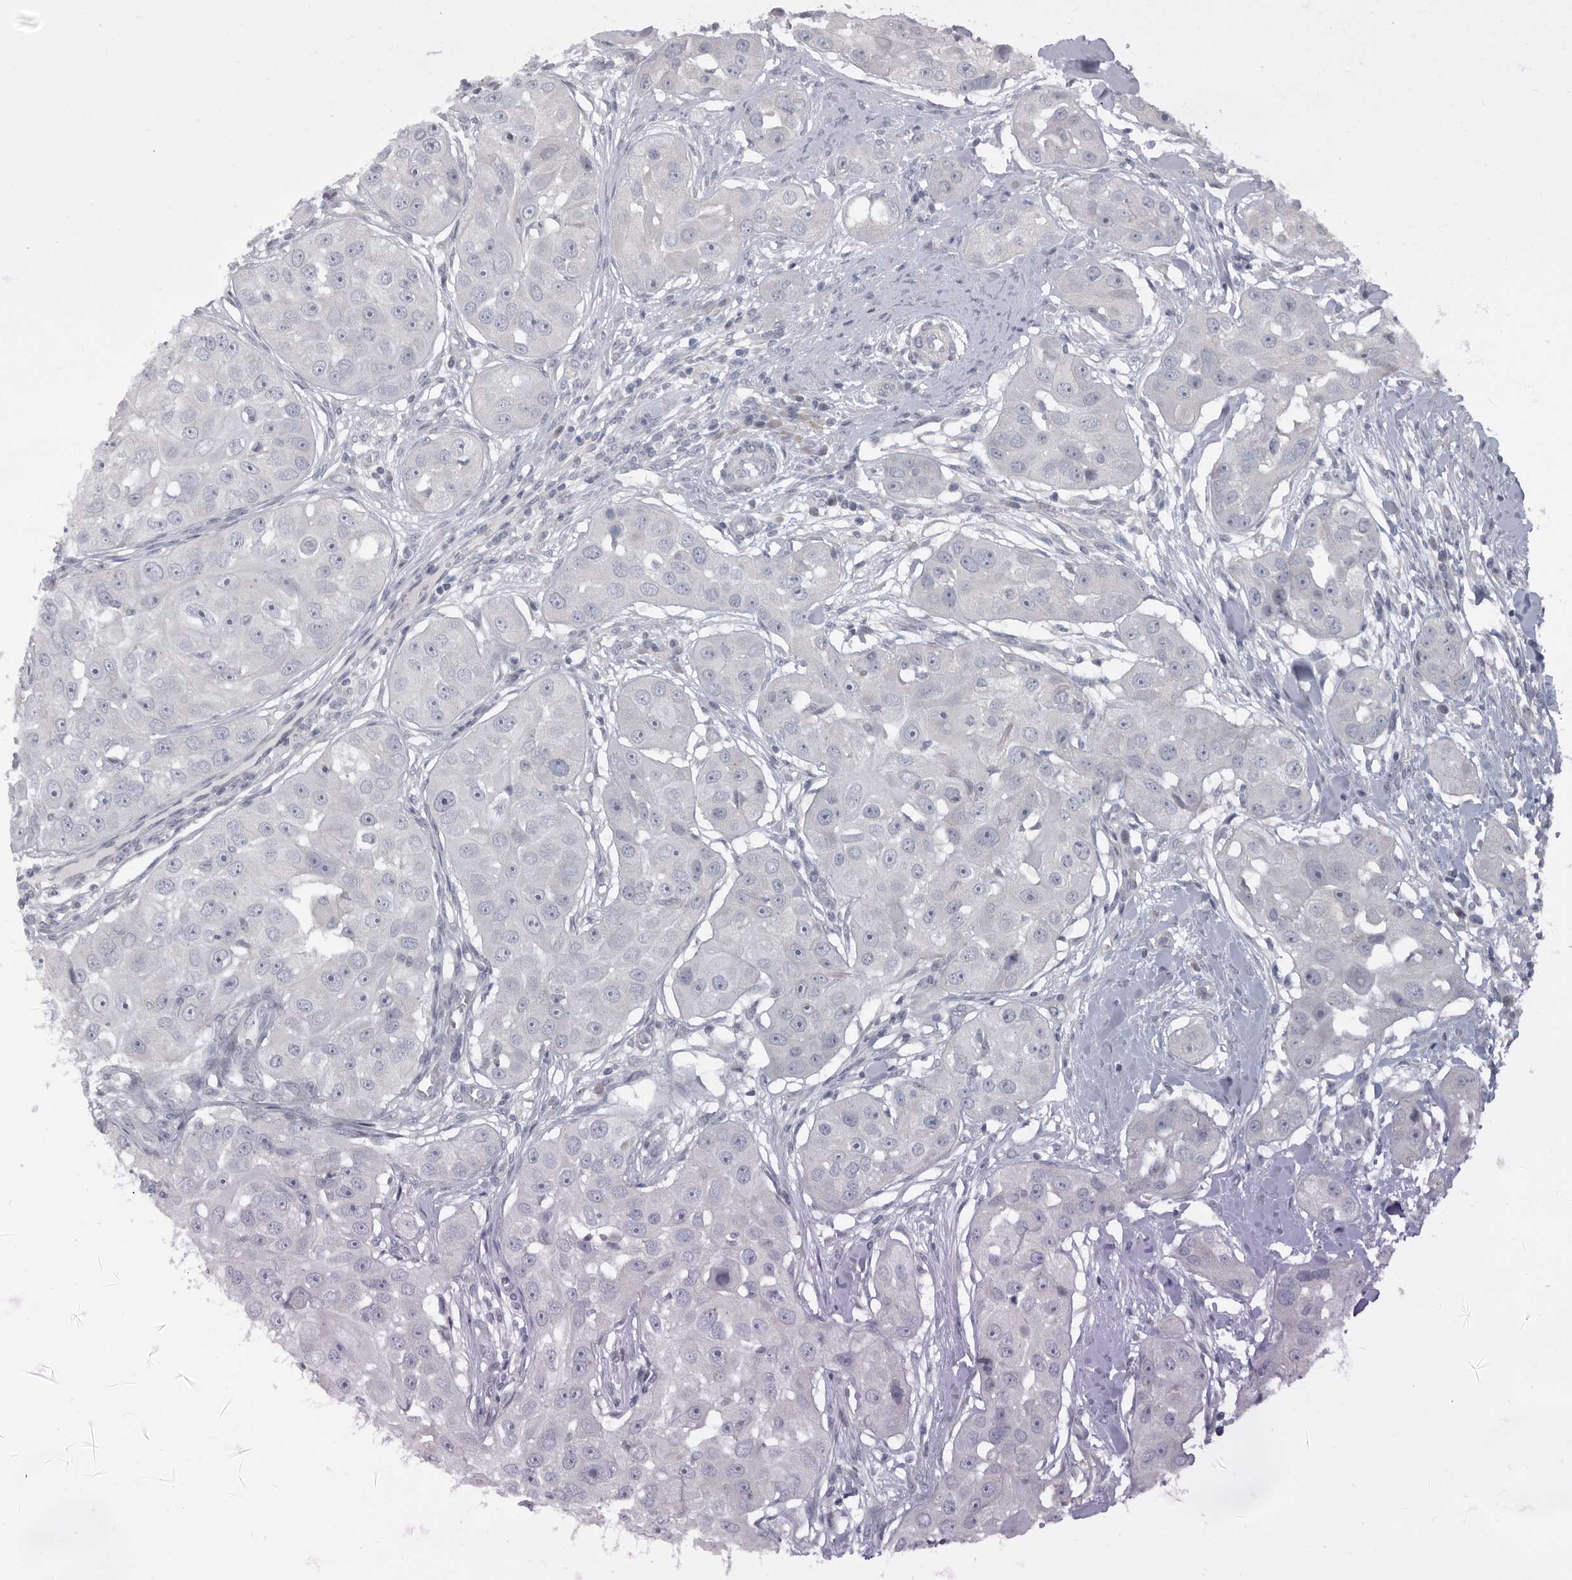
{"staining": {"intensity": "negative", "quantity": "none", "location": "none"}, "tissue": "head and neck cancer", "cell_type": "Tumor cells", "image_type": "cancer", "snomed": [{"axis": "morphology", "description": "Normal tissue, NOS"}, {"axis": "morphology", "description": "Squamous cell carcinoma, NOS"}, {"axis": "topography", "description": "Skeletal muscle"}, {"axis": "topography", "description": "Head-Neck"}], "caption": "Head and neck cancer (squamous cell carcinoma) stained for a protein using IHC demonstrates no expression tumor cells.", "gene": "AHDC1", "patient": {"sex": "male", "age": 51}}